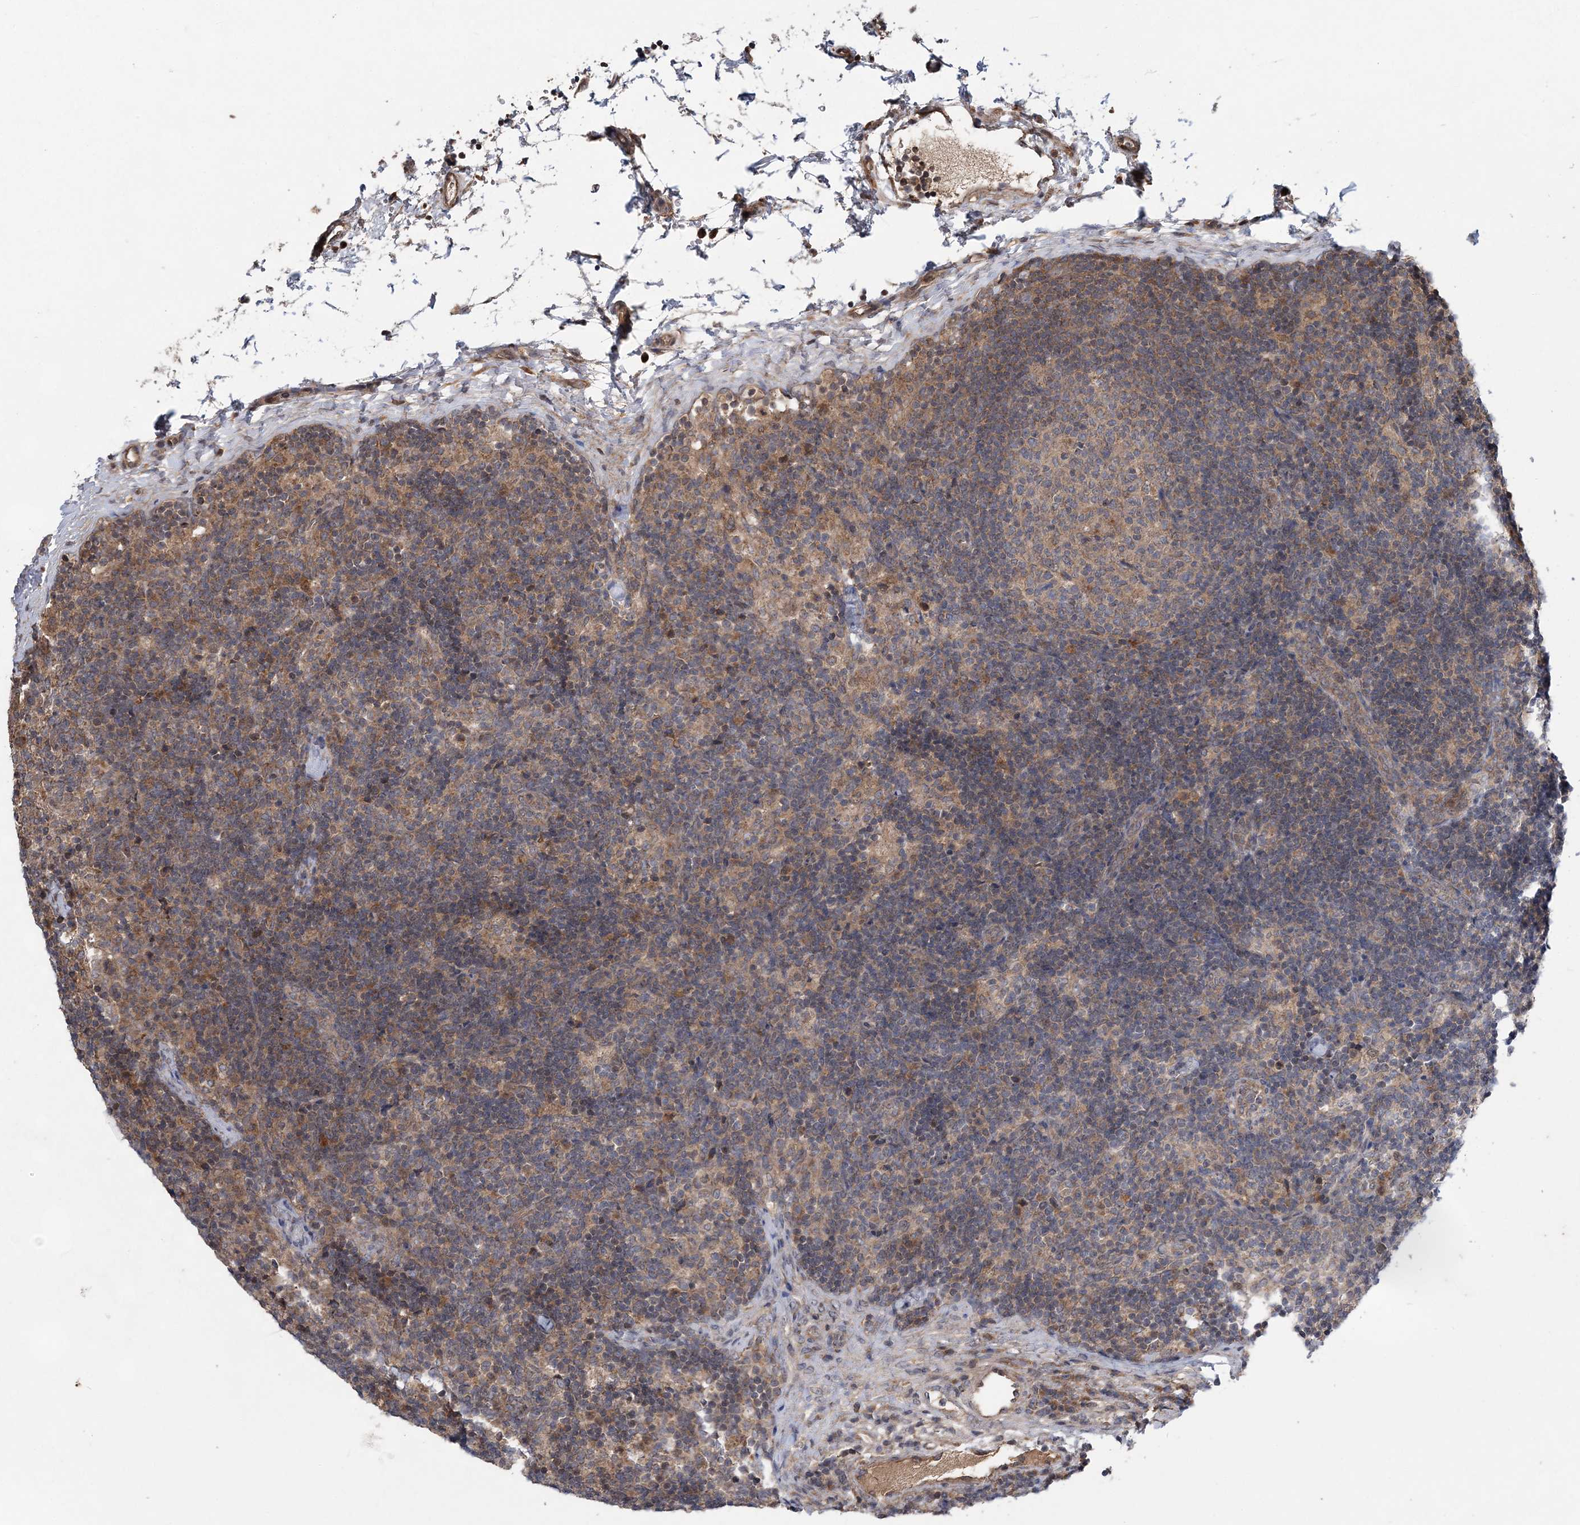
{"staining": {"intensity": "weak", "quantity": "<25%", "location": "cytoplasmic/membranous"}, "tissue": "lymph node", "cell_type": "Germinal center cells", "image_type": "normal", "snomed": [{"axis": "morphology", "description": "Normal tissue, NOS"}, {"axis": "topography", "description": "Lymph node"}], "caption": "DAB (3,3'-diaminobenzidine) immunohistochemical staining of benign lymph node demonstrates no significant expression in germinal center cells. The staining was performed using DAB (3,3'-diaminobenzidine) to visualize the protein expression in brown, while the nuclei were stained in blue with hematoxylin (Magnification: 20x).", "gene": "HMGCS1", "patient": {"sex": "female", "age": 22}}